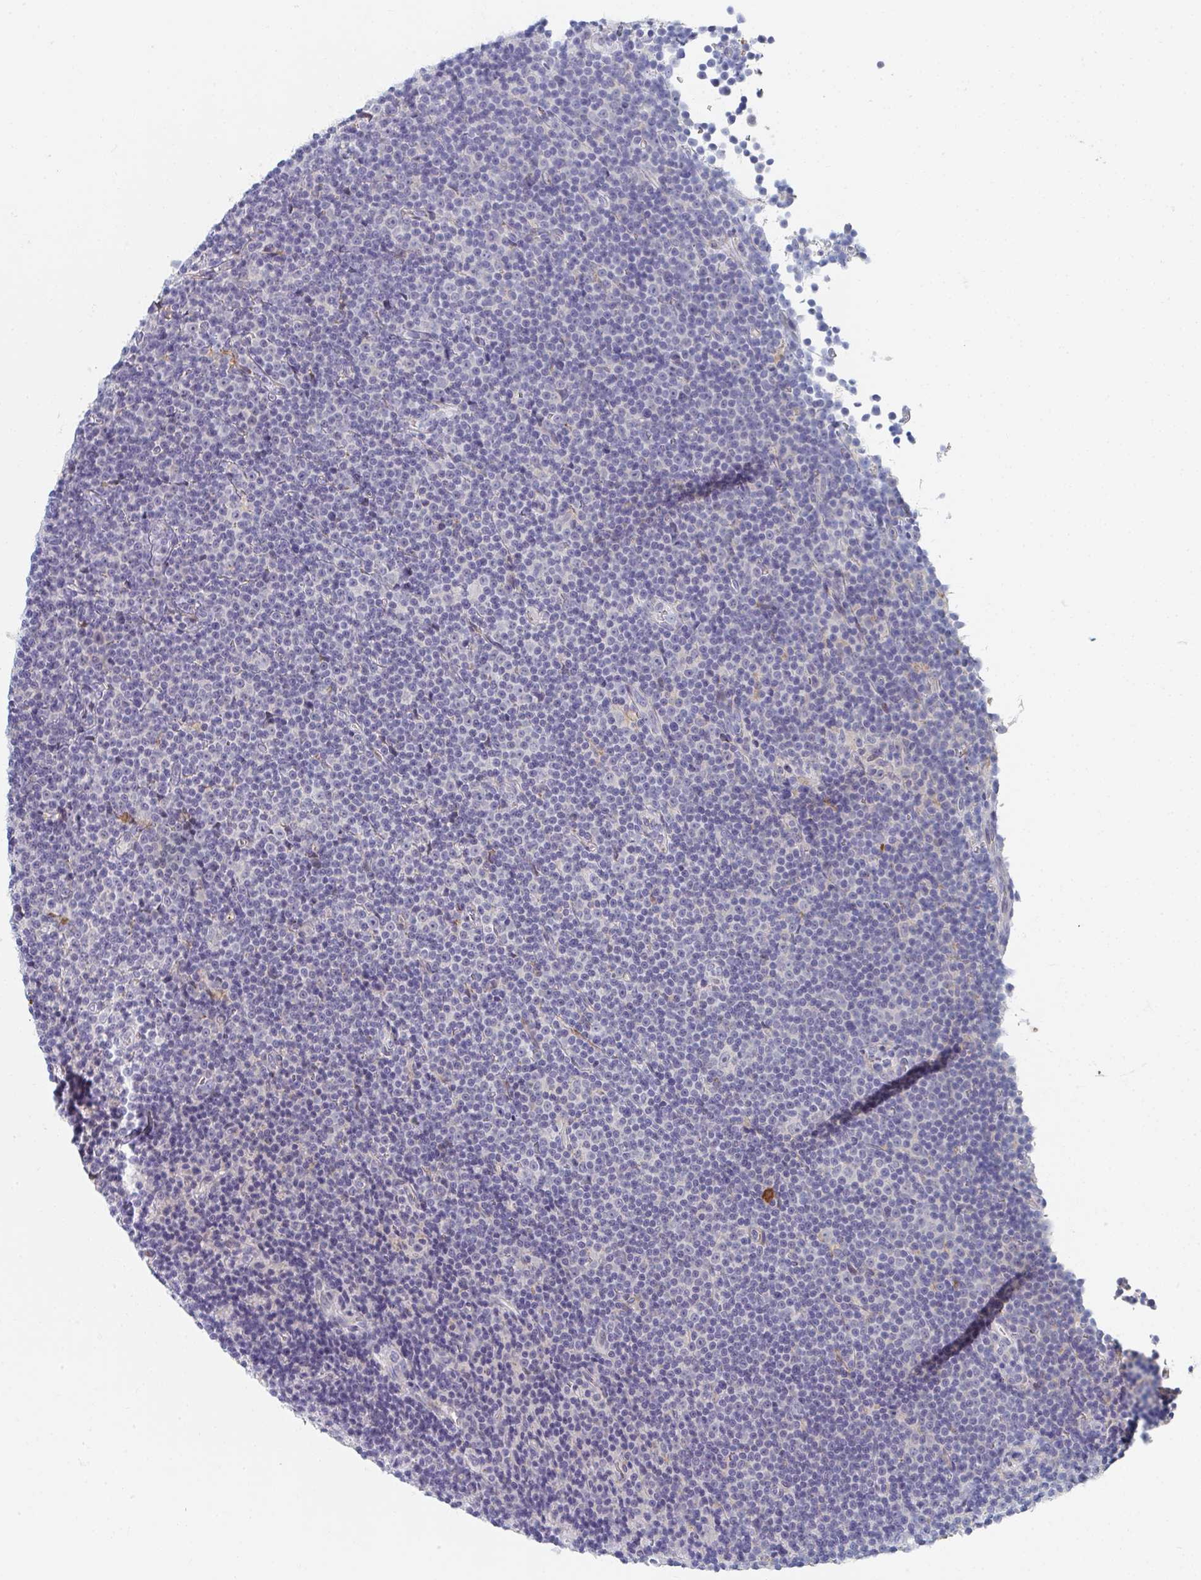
{"staining": {"intensity": "negative", "quantity": "none", "location": "none"}, "tissue": "lymphoma", "cell_type": "Tumor cells", "image_type": "cancer", "snomed": [{"axis": "morphology", "description": "Malignant lymphoma, non-Hodgkin's type, Low grade"}, {"axis": "topography", "description": "Lymph node"}], "caption": "Immunohistochemical staining of human low-grade malignant lymphoma, non-Hodgkin's type shows no significant staining in tumor cells.", "gene": "PSMG1", "patient": {"sex": "female", "age": 67}}